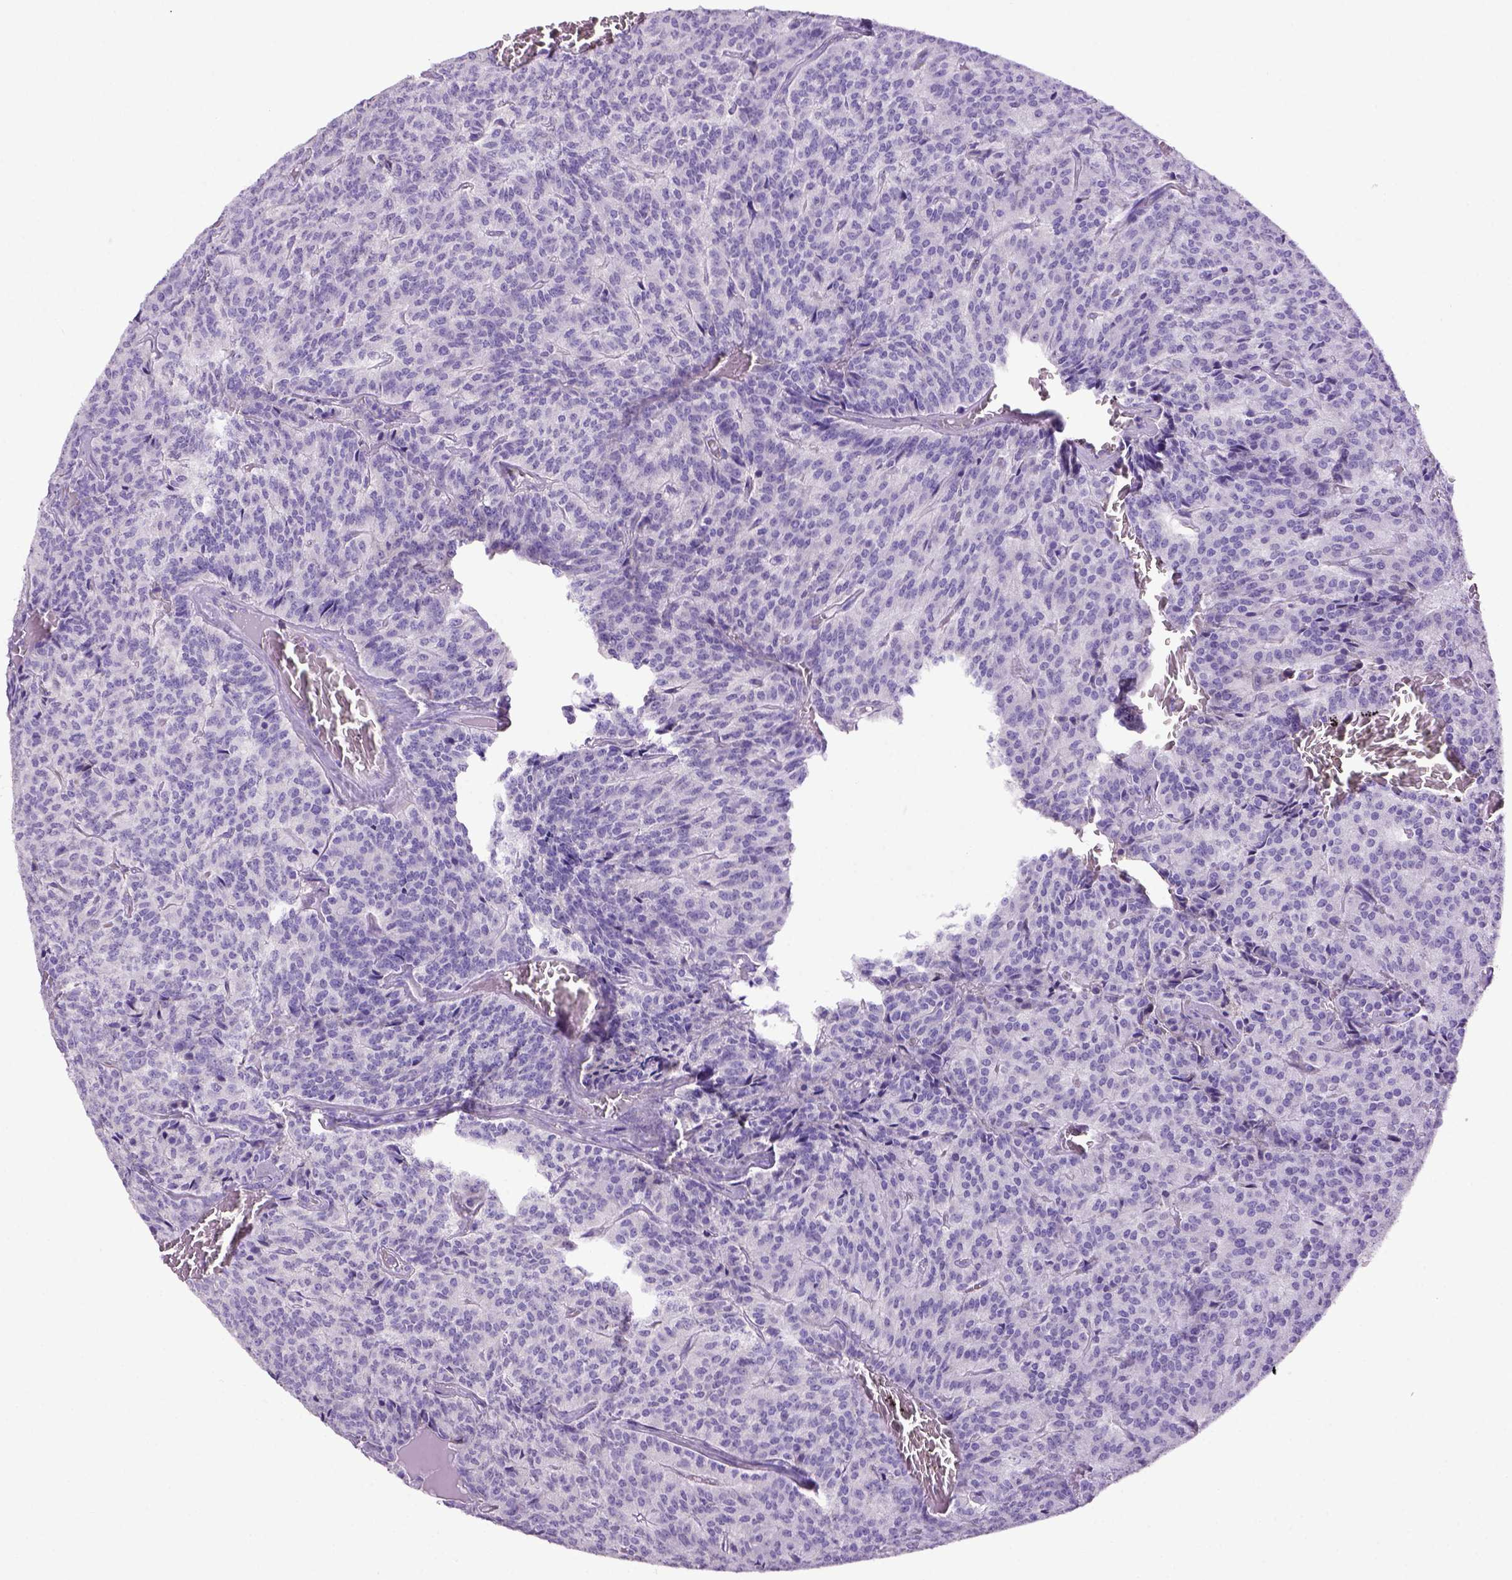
{"staining": {"intensity": "negative", "quantity": "none", "location": "none"}, "tissue": "carcinoid", "cell_type": "Tumor cells", "image_type": "cancer", "snomed": [{"axis": "morphology", "description": "Carcinoid, malignant, NOS"}, {"axis": "topography", "description": "Lung"}], "caption": "Tumor cells are negative for brown protein staining in carcinoid (malignant).", "gene": "ITIH4", "patient": {"sex": "male", "age": 70}}